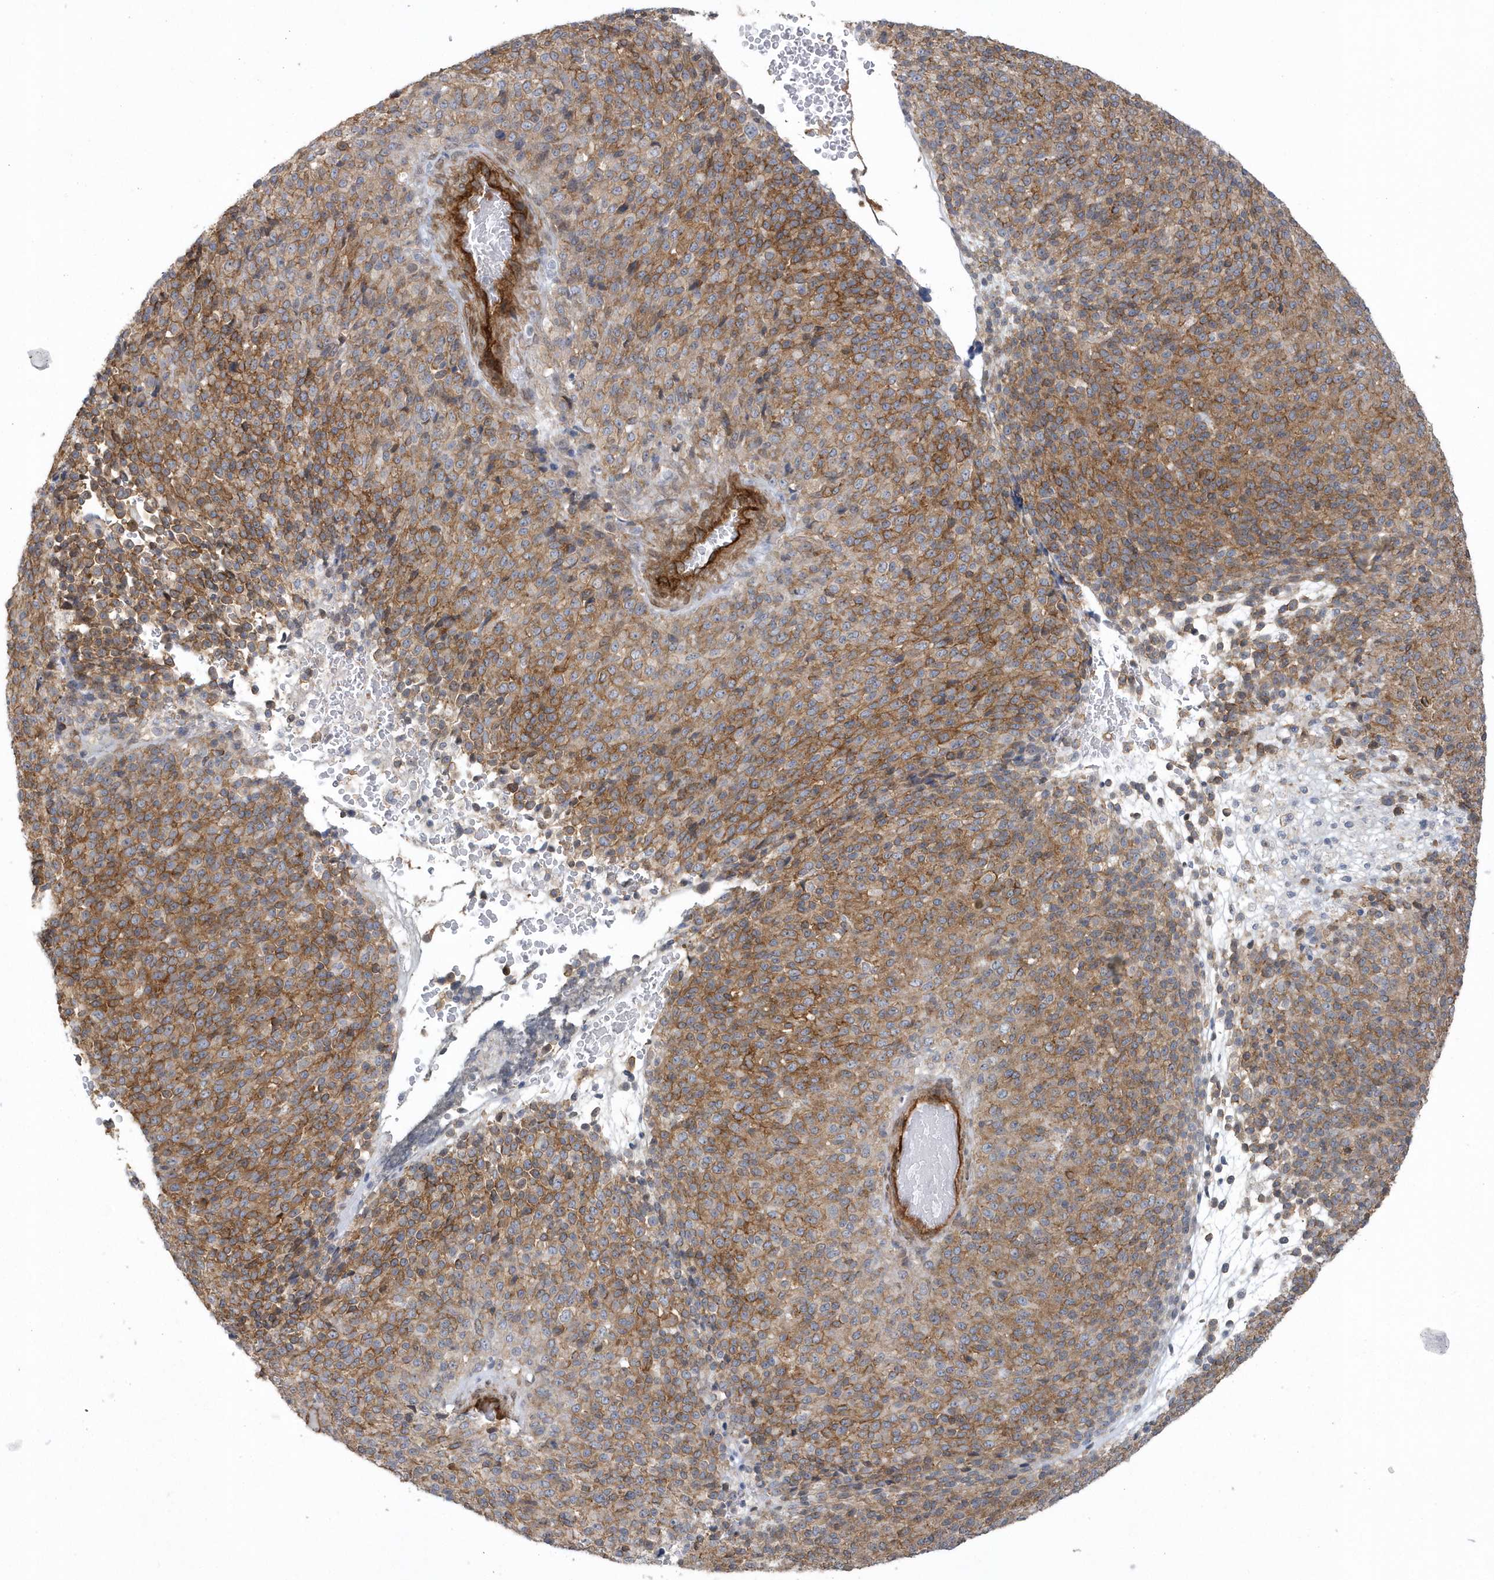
{"staining": {"intensity": "moderate", "quantity": ">75%", "location": "cytoplasmic/membranous"}, "tissue": "melanoma", "cell_type": "Tumor cells", "image_type": "cancer", "snomed": [{"axis": "morphology", "description": "Malignant melanoma, Metastatic site"}, {"axis": "topography", "description": "Brain"}], "caption": "This is an image of immunohistochemistry (IHC) staining of melanoma, which shows moderate positivity in the cytoplasmic/membranous of tumor cells.", "gene": "RAI14", "patient": {"sex": "female", "age": 56}}